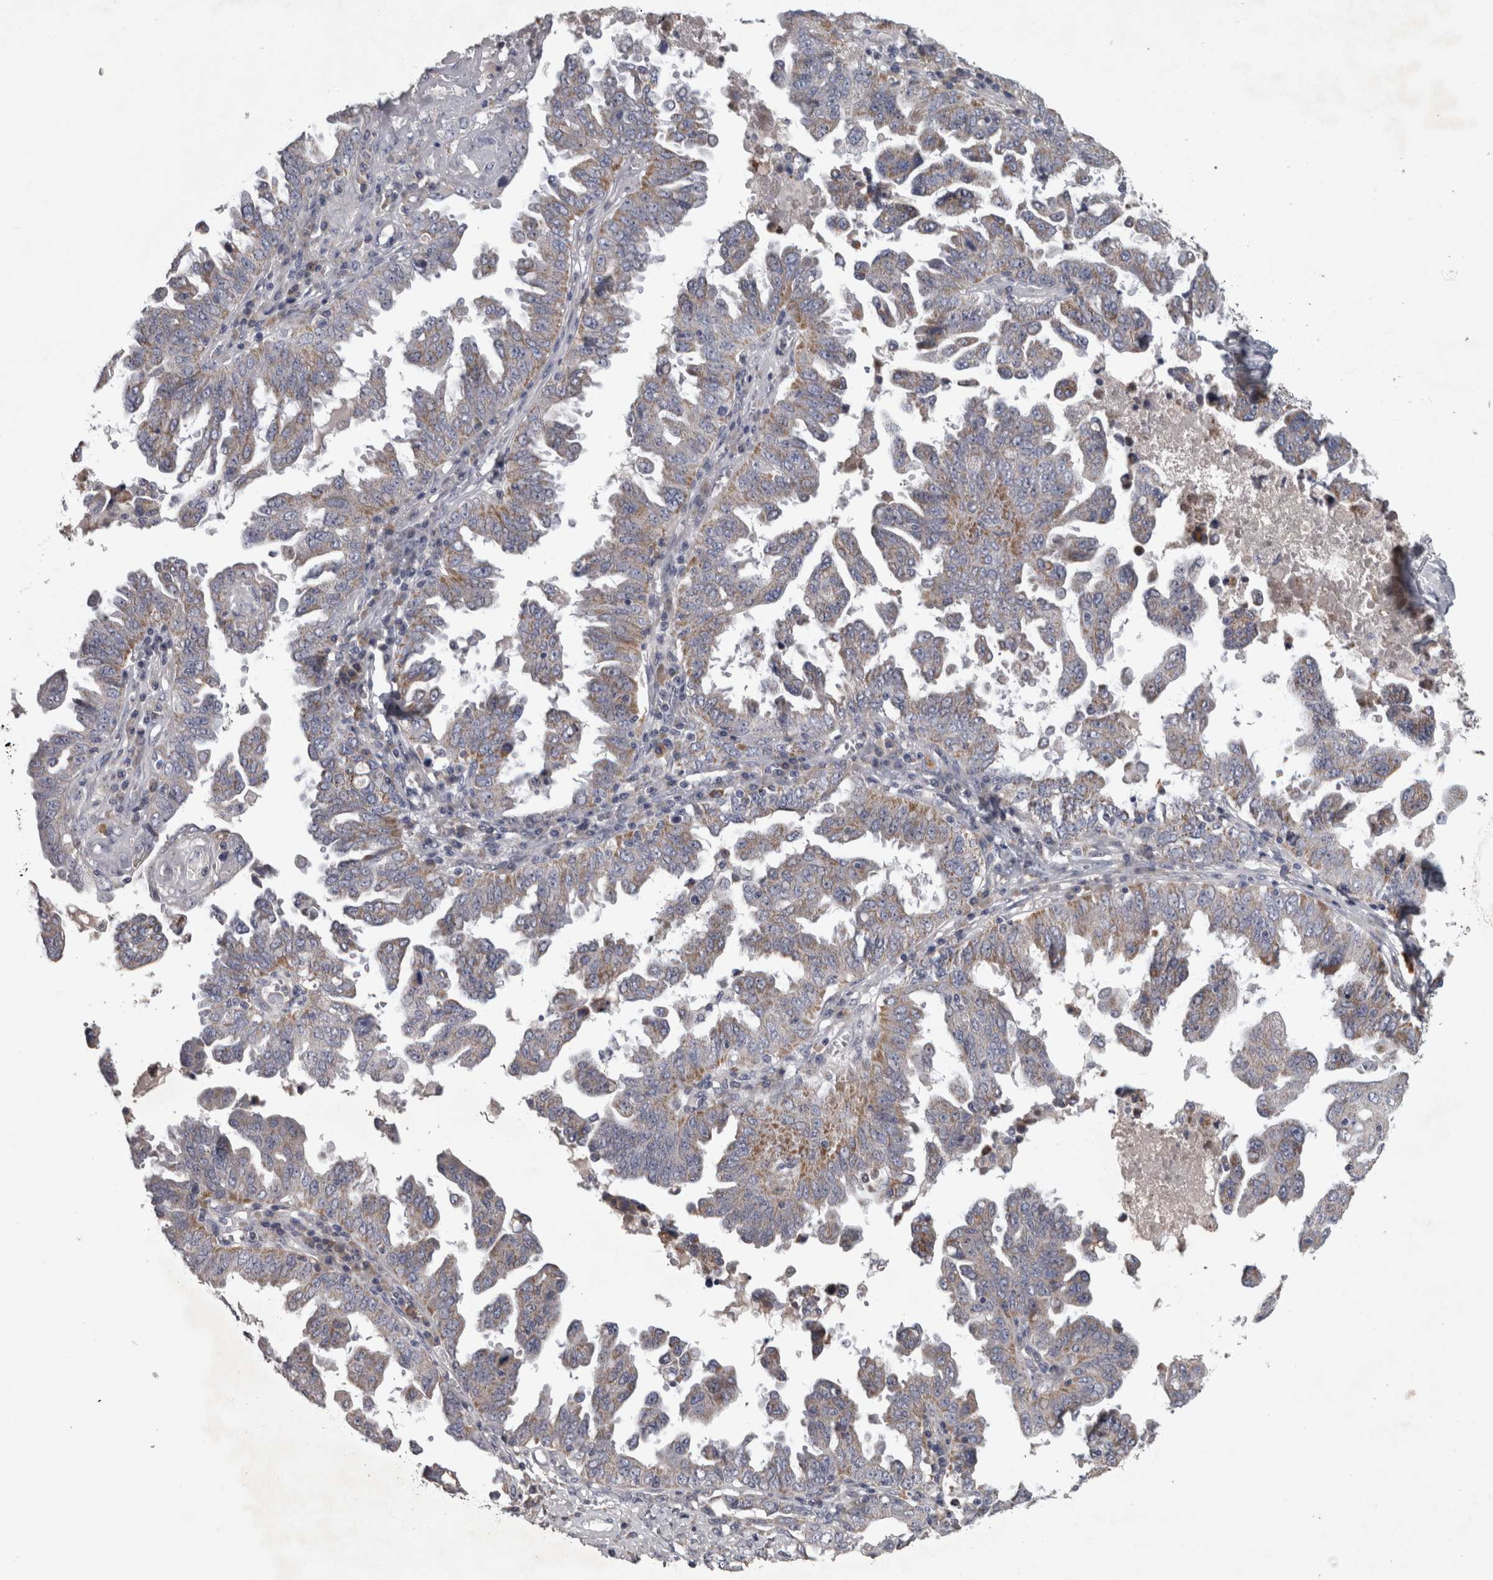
{"staining": {"intensity": "weak", "quantity": "25%-75%", "location": "cytoplasmic/membranous"}, "tissue": "ovarian cancer", "cell_type": "Tumor cells", "image_type": "cancer", "snomed": [{"axis": "morphology", "description": "Carcinoma, endometroid"}, {"axis": "topography", "description": "Ovary"}], "caption": "Approximately 25%-75% of tumor cells in human ovarian endometroid carcinoma demonstrate weak cytoplasmic/membranous protein staining as visualized by brown immunohistochemical staining.", "gene": "DBT", "patient": {"sex": "female", "age": 62}}